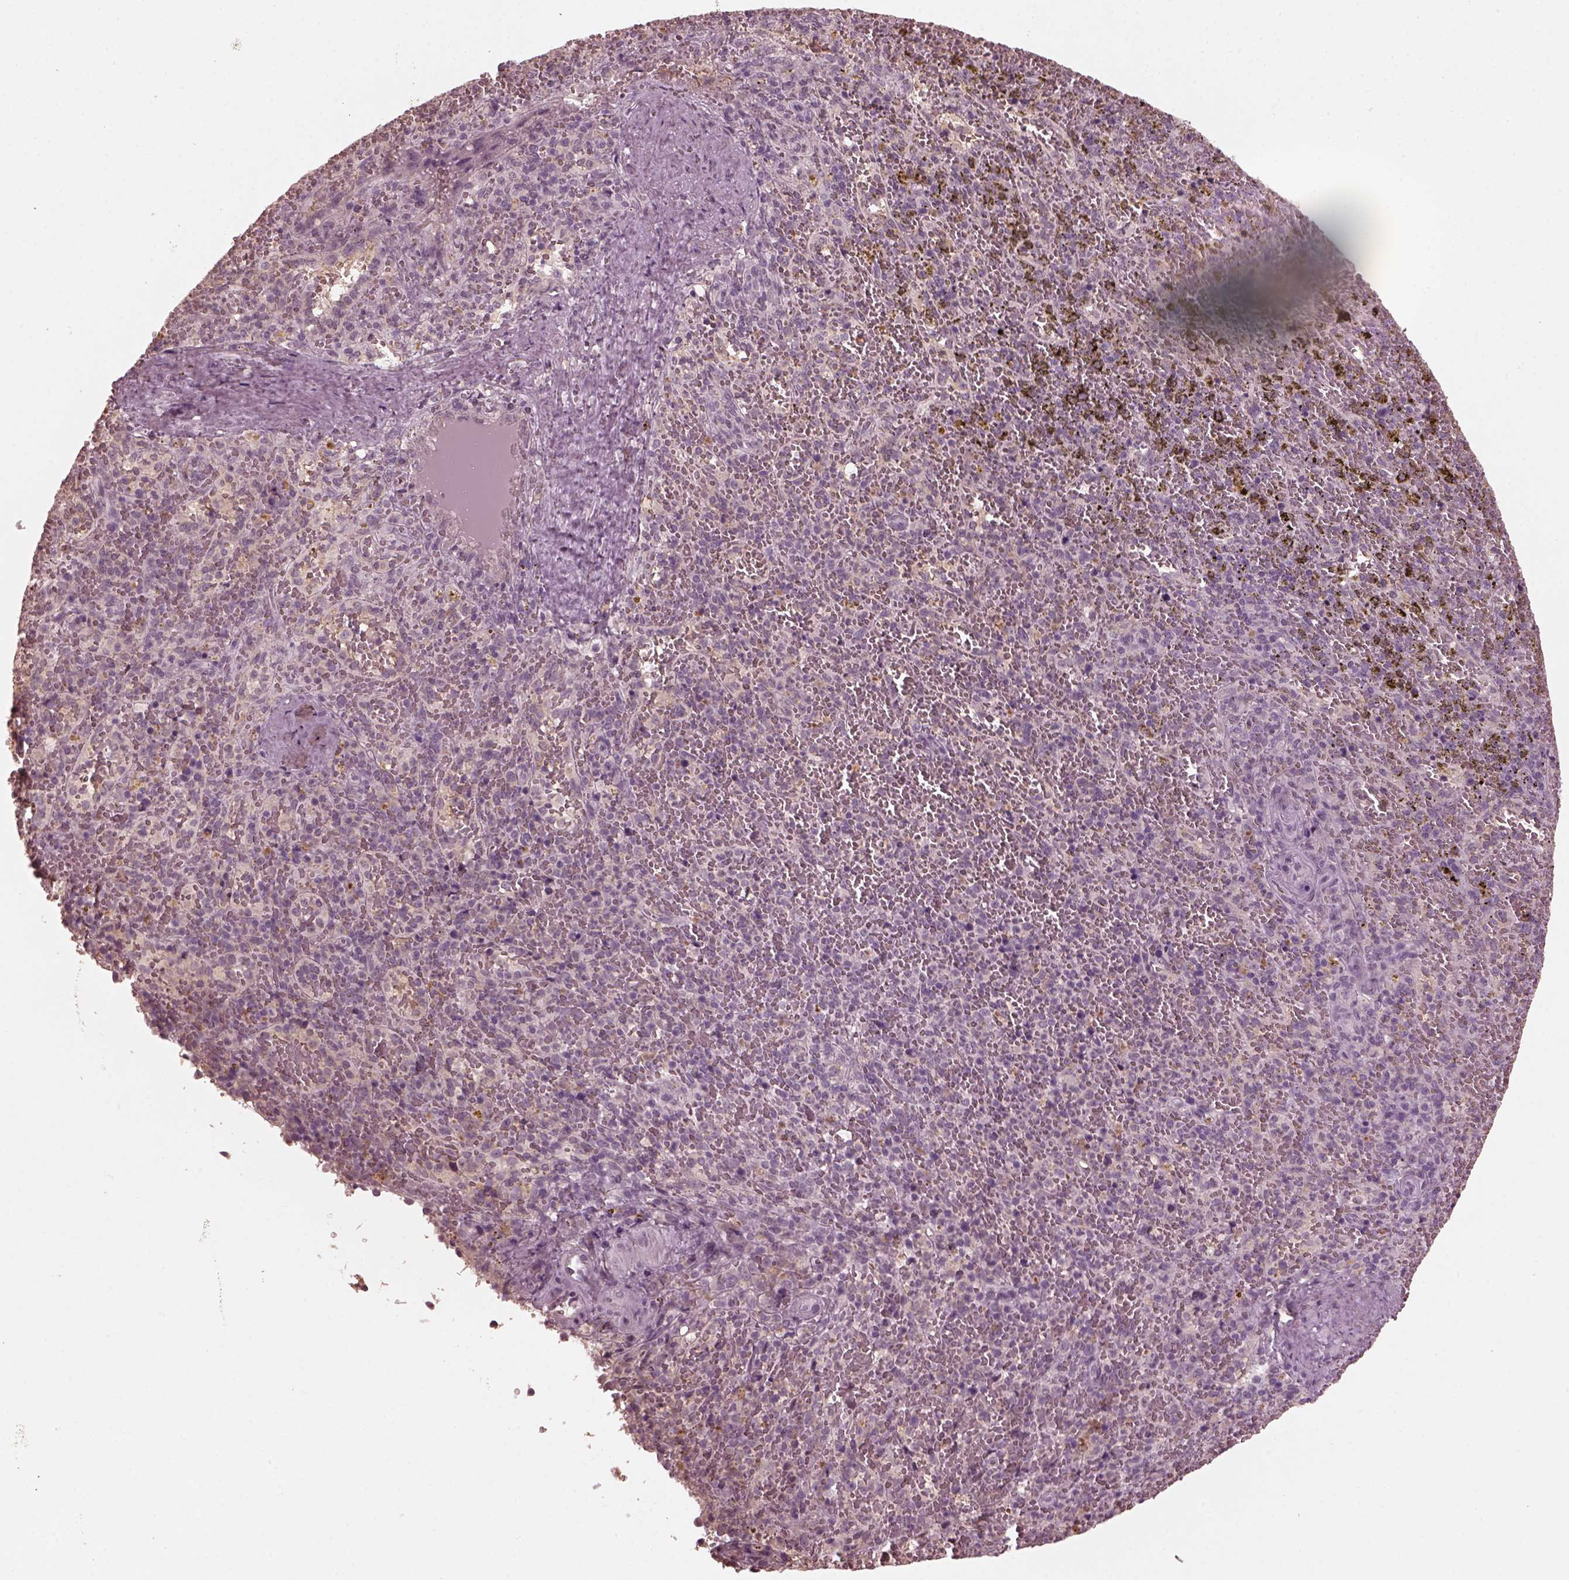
{"staining": {"intensity": "negative", "quantity": "none", "location": "none"}, "tissue": "spleen", "cell_type": "Cells in red pulp", "image_type": "normal", "snomed": [{"axis": "morphology", "description": "Normal tissue, NOS"}, {"axis": "topography", "description": "Spleen"}], "caption": "IHC histopathology image of normal human spleen stained for a protein (brown), which demonstrates no positivity in cells in red pulp.", "gene": "KRT79", "patient": {"sex": "female", "age": 50}}